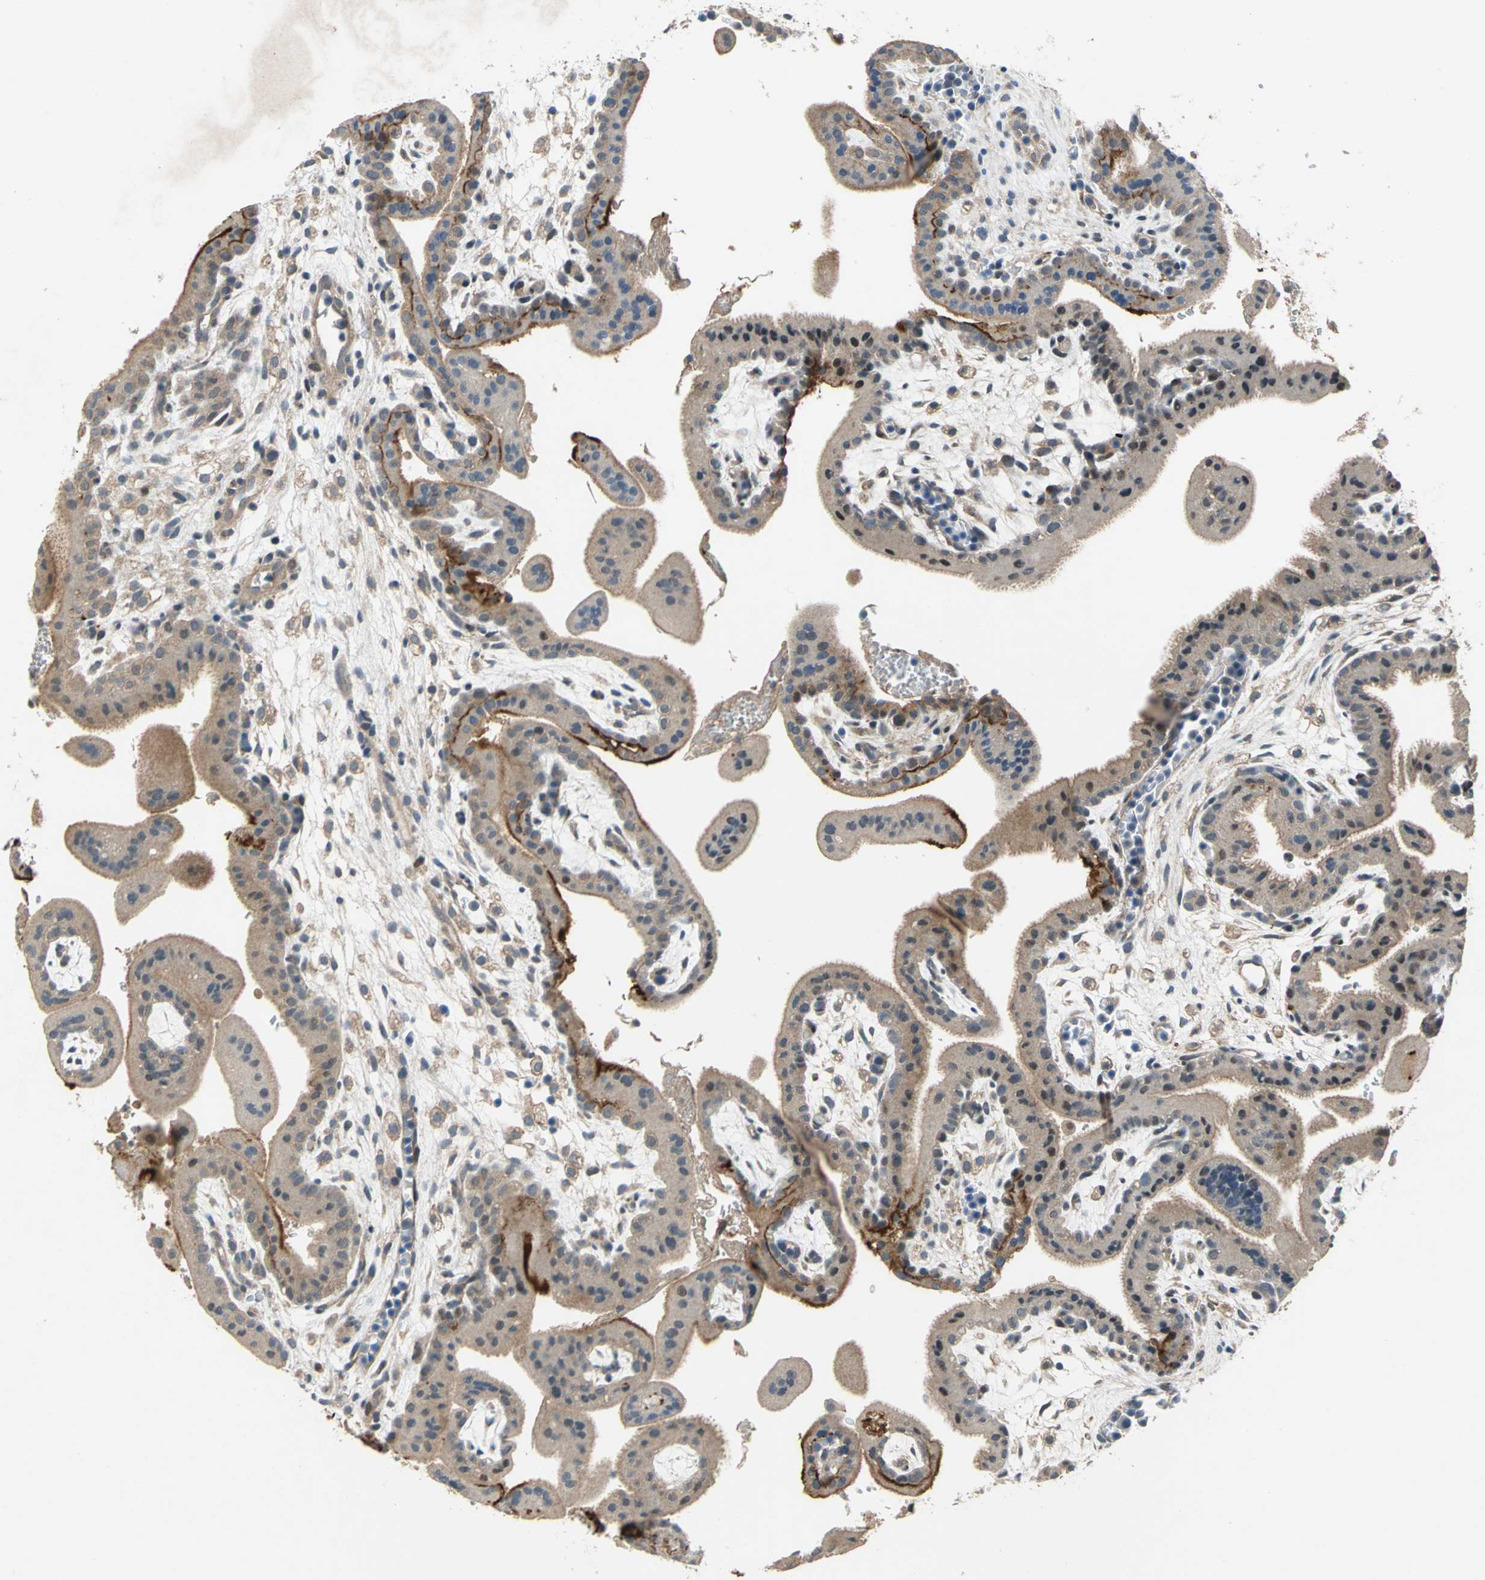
{"staining": {"intensity": "moderate", "quantity": "25%-75%", "location": "cytoplasmic/membranous"}, "tissue": "placenta", "cell_type": "Trophoblastic cells", "image_type": "normal", "snomed": [{"axis": "morphology", "description": "Normal tissue, NOS"}, {"axis": "topography", "description": "Placenta"}], "caption": "A photomicrograph showing moderate cytoplasmic/membranous staining in approximately 25%-75% of trophoblastic cells in benign placenta, as visualized by brown immunohistochemical staining.", "gene": "EMCN", "patient": {"sex": "female", "age": 35}}